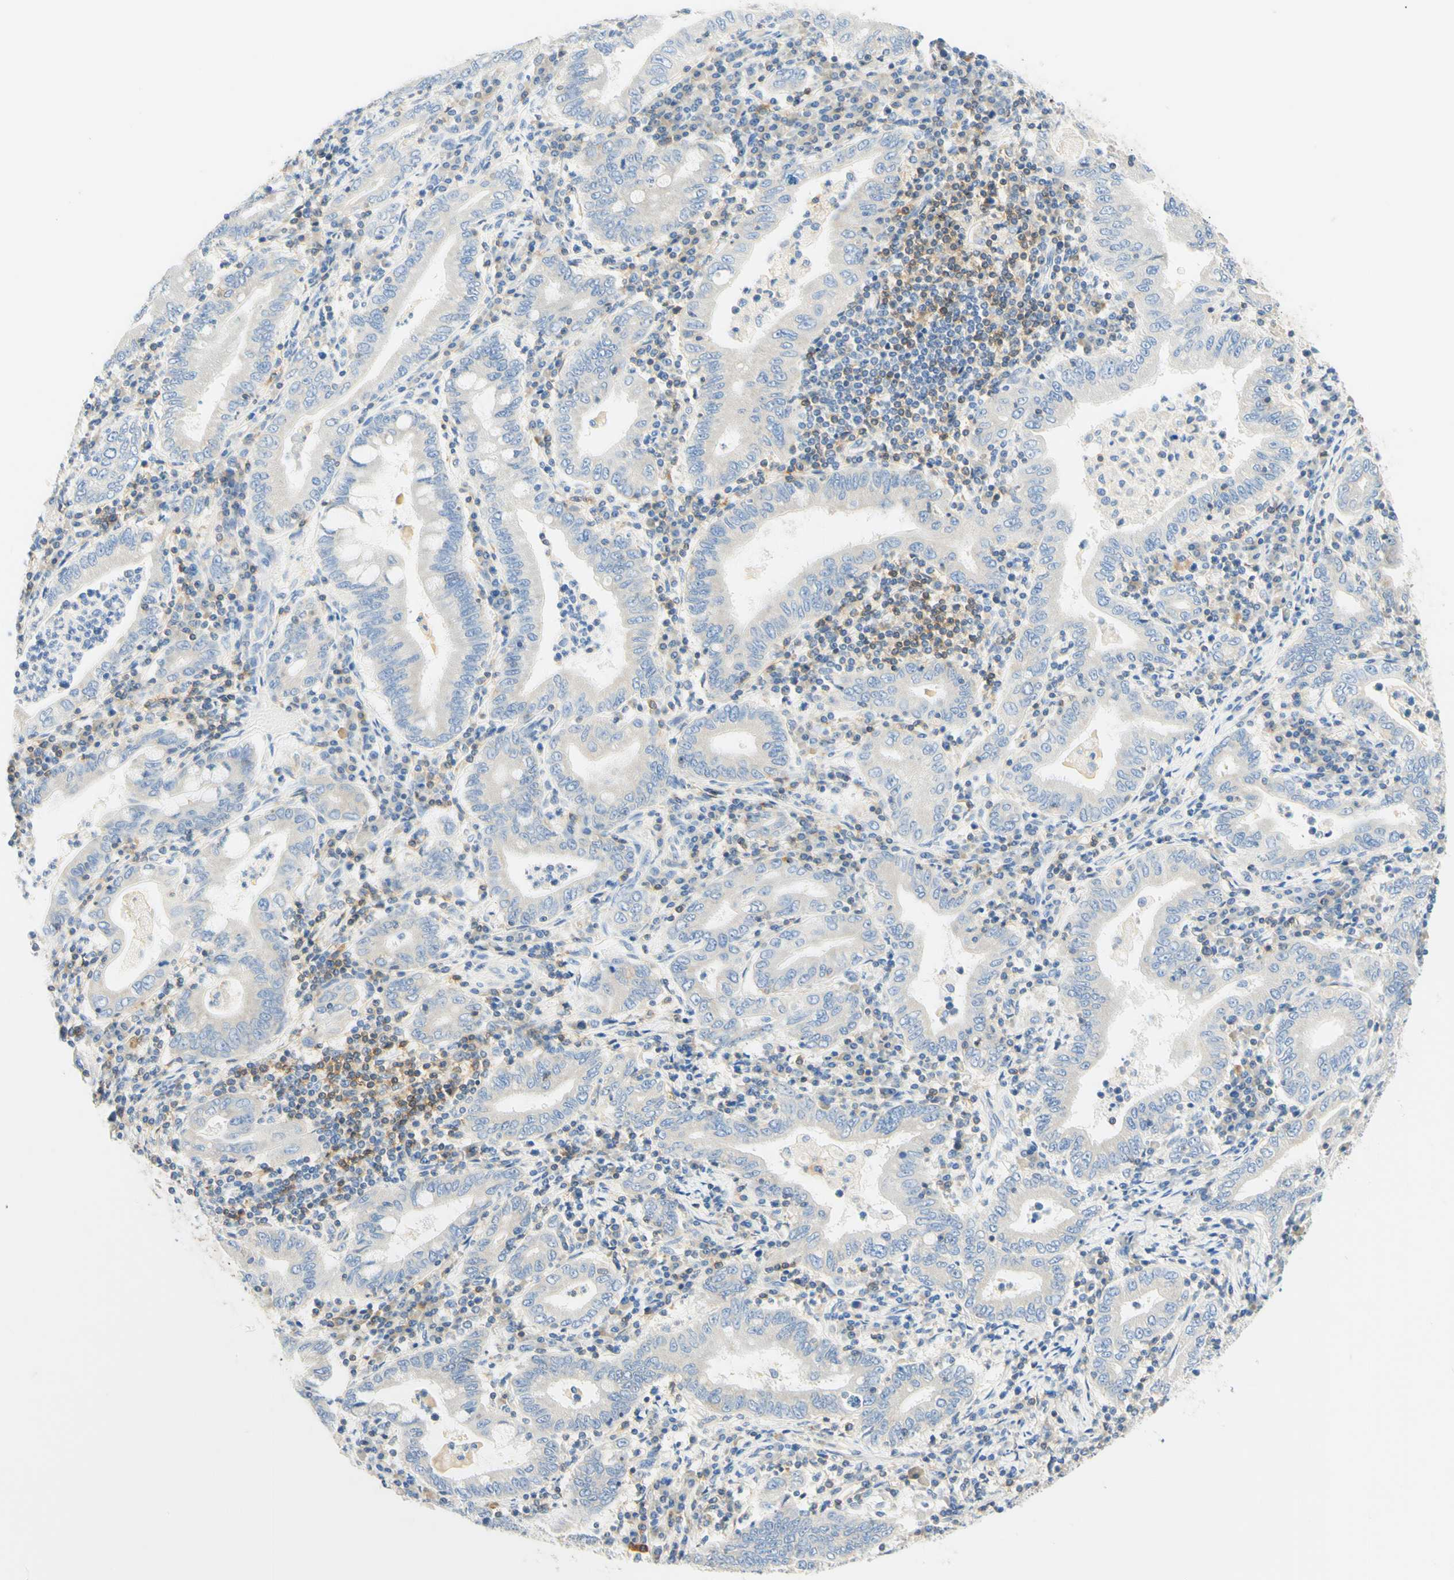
{"staining": {"intensity": "negative", "quantity": "none", "location": "none"}, "tissue": "stomach cancer", "cell_type": "Tumor cells", "image_type": "cancer", "snomed": [{"axis": "morphology", "description": "Normal tissue, NOS"}, {"axis": "morphology", "description": "Adenocarcinoma, NOS"}, {"axis": "topography", "description": "Esophagus"}, {"axis": "topography", "description": "Stomach, upper"}, {"axis": "topography", "description": "Peripheral nerve tissue"}], "caption": "This is an IHC histopathology image of human stomach adenocarcinoma. There is no expression in tumor cells.", "gene": "LAT", "patient": {"sex": "male", "age": 62}}